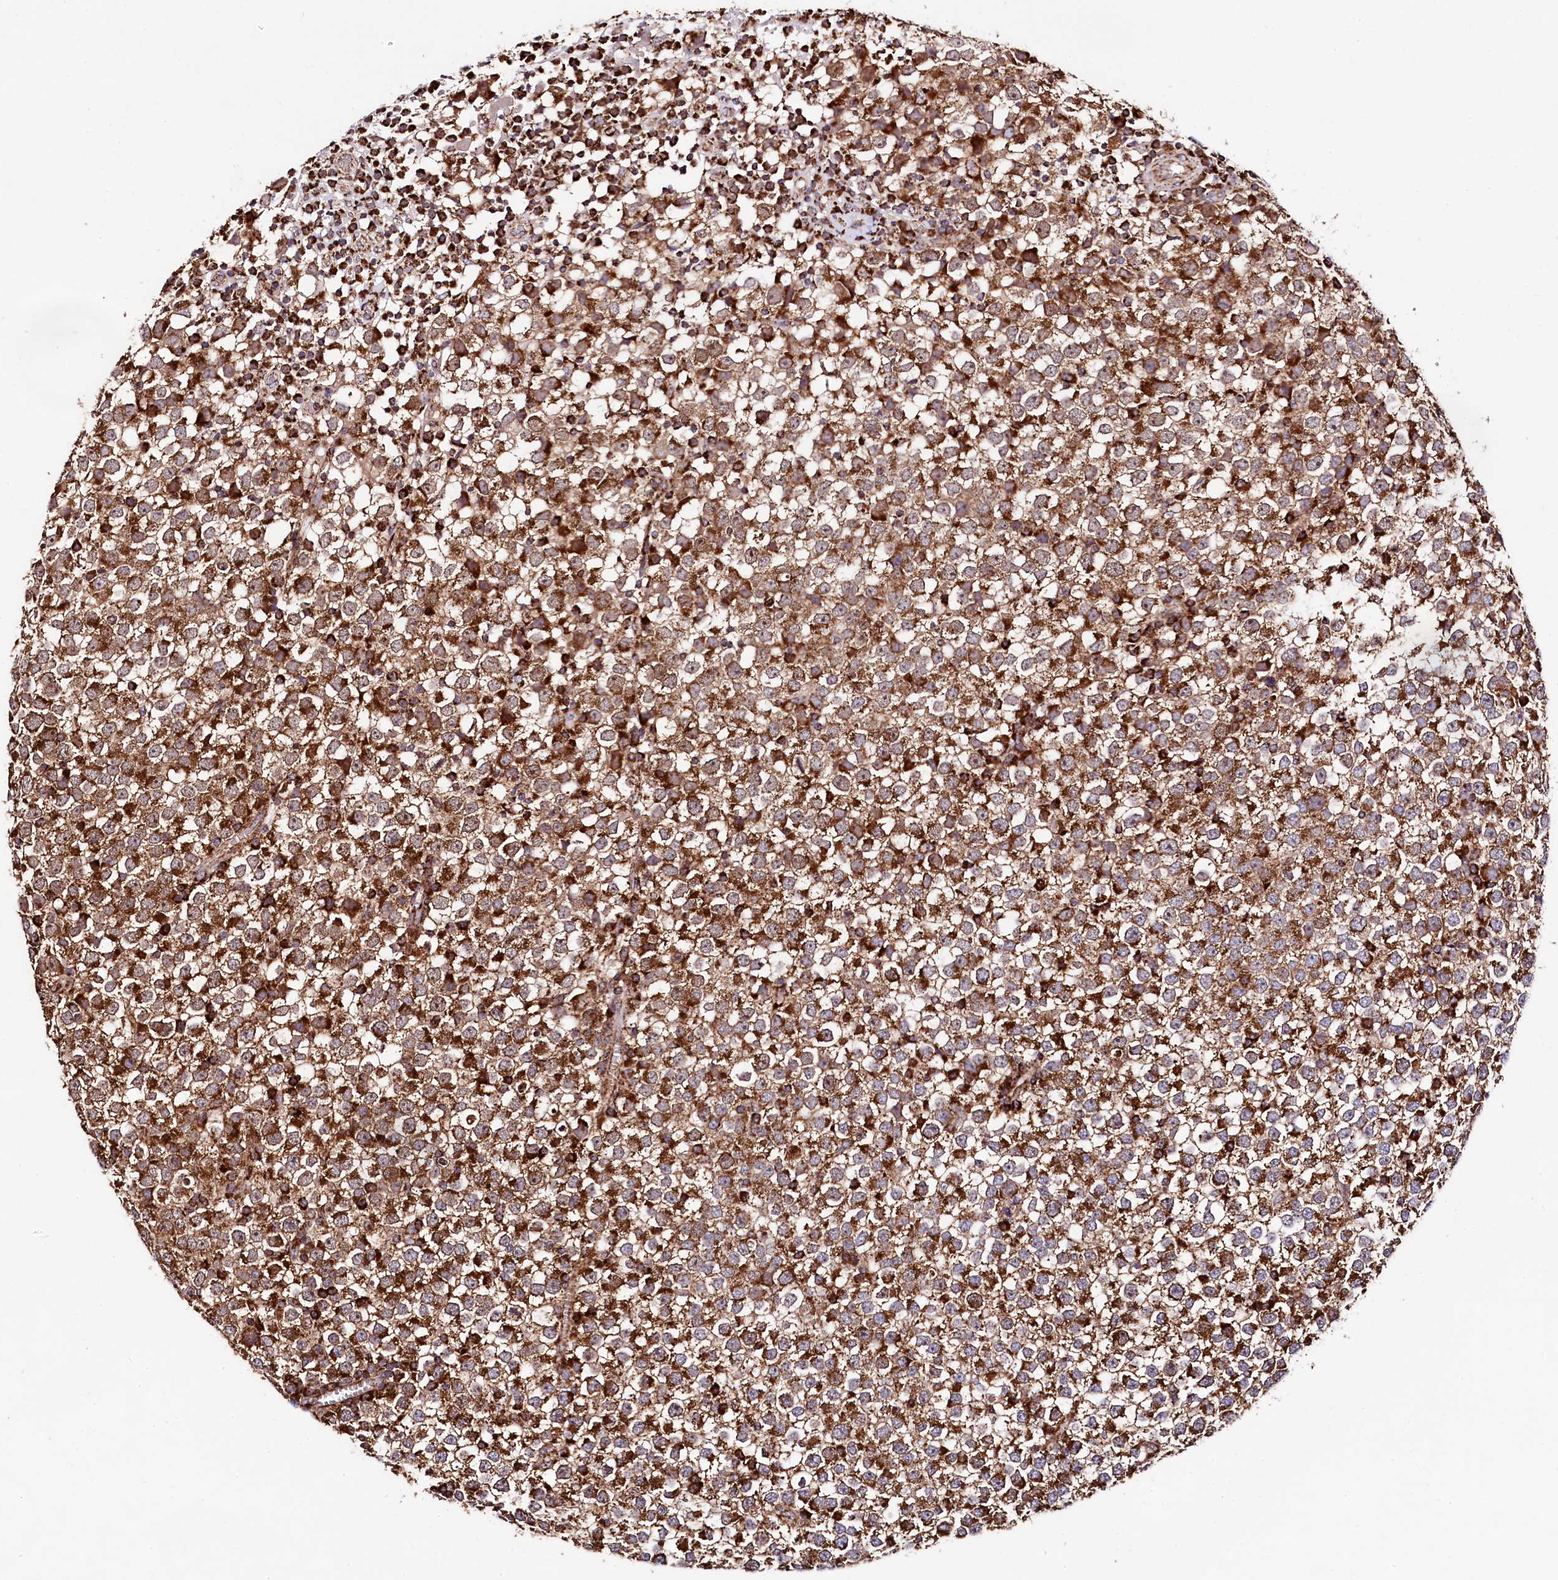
{"staining": {"intensity": "strong", "quantity": ">75%", "location": "cytoplasmic/membranous"}, "tissue": "testis cancer", "cell_type": "Tumor cells", "image_type": "cancer", "snomed": [{"axis": "morphology", "description": "Seminoma, NOS"}, {"axis": "topography", "description": "Testis"}], "caption": "Tumor cells demonstrate high levels of strong cytoplasmic/membranous expression in about >75% of cells in testis seminoma.", "gene": "CLYBL", "patient": {"sex": "male", "age": 65}}